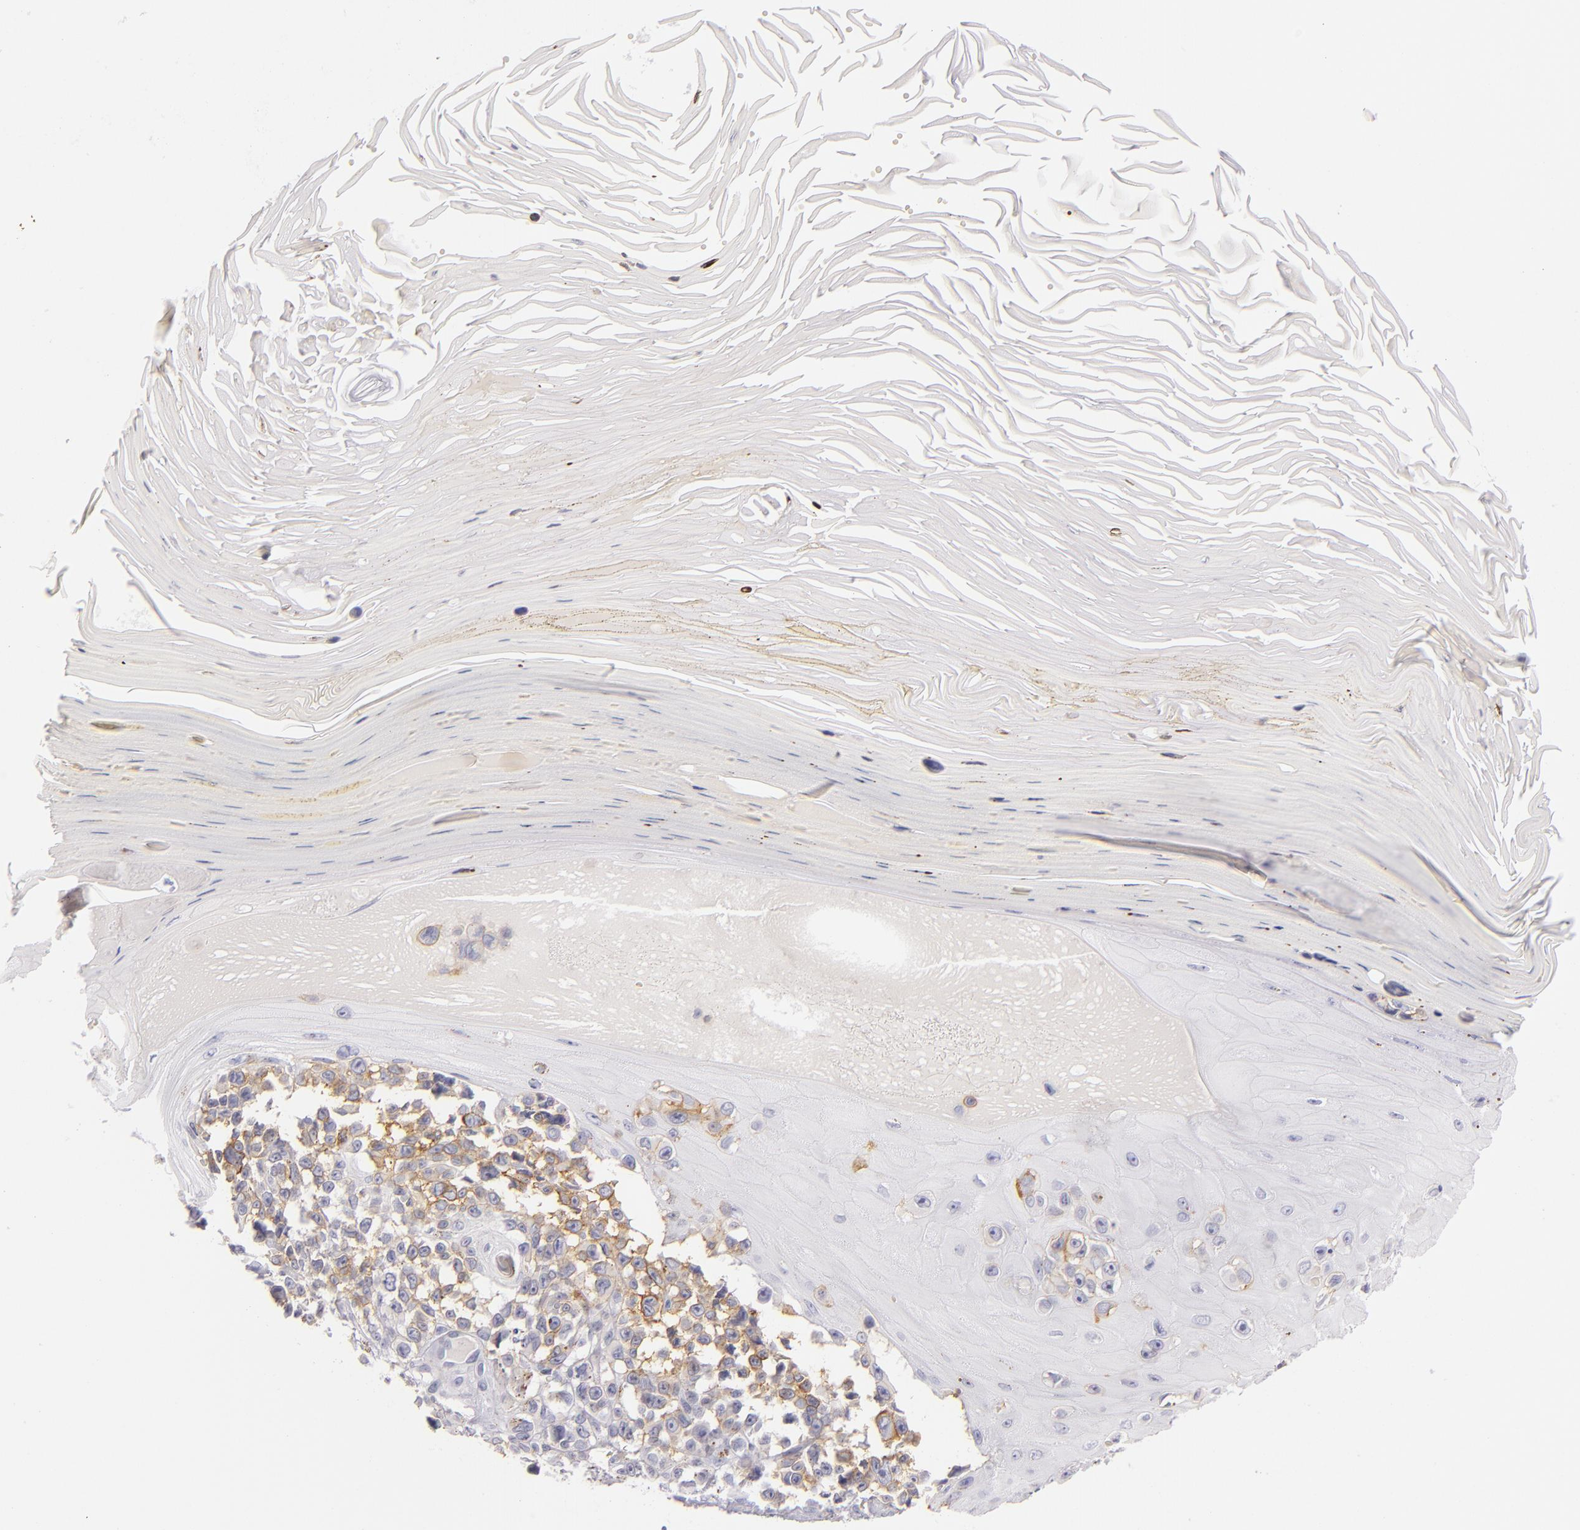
{"staining": {"intensity": "negative", "quantity": "none", "location": "none"}, "tissue": "melanoma", "cell_type": "Tumor cells", "image_type": "cancer", "snomed": [{"axis": "morphology", "description": "Malignant melanoma, NOS"}, {"axis": "topography", "description": "Skin"}], "caption": "High power microscopy photomicrograph of an immunohistochemistry histopathology image of malignant melanoma, revealing no significant staining in tumor cells.", "gene": "LAT", "patient": {"sex": "female", "age": 73}}